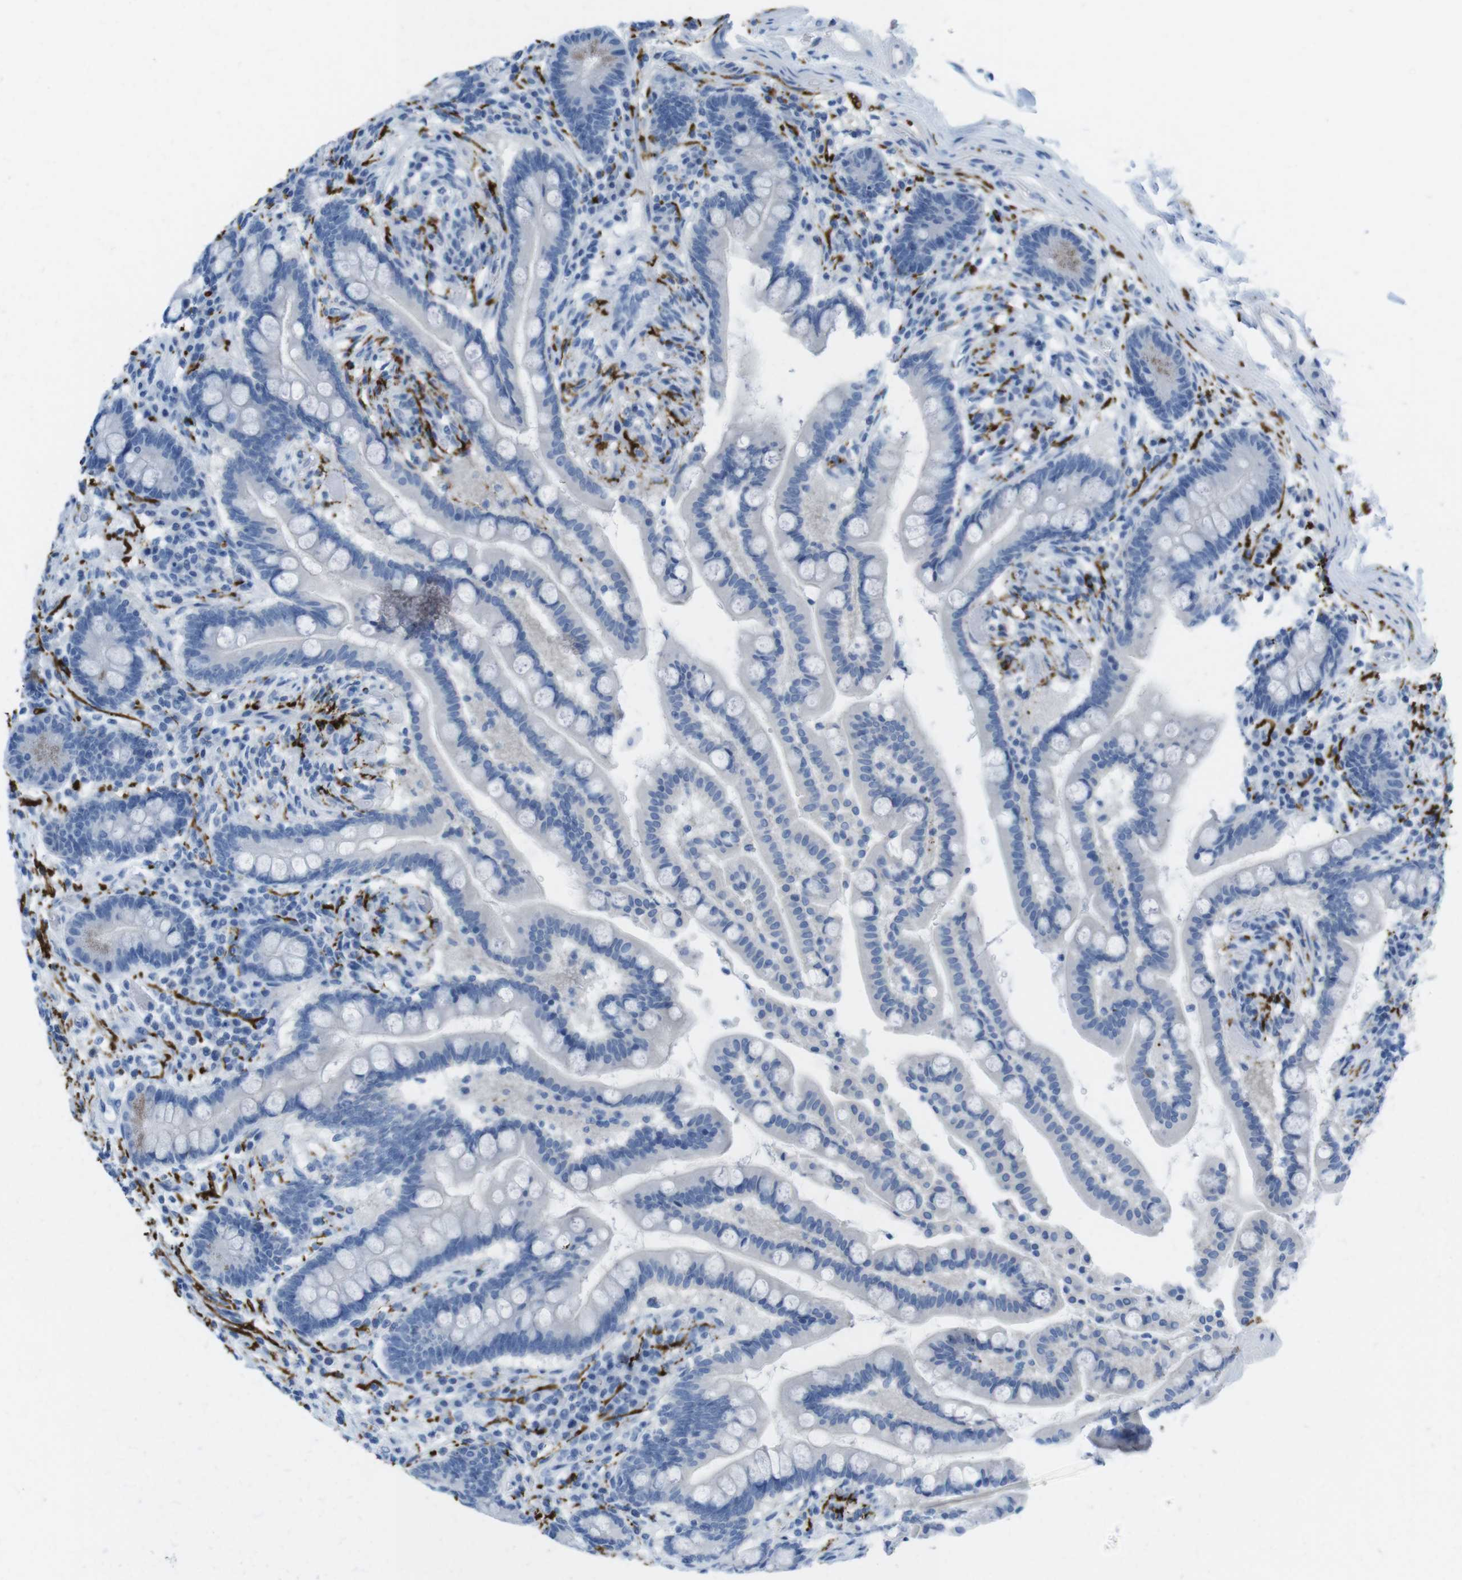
{"staining": {"intensity": "weak", "quantity": "<25%", "location": "cytoplasmic/membranous"}, "tissue": "colon", "cell_type": "Endothelial cells", "image_type": "normal", "snomed": [{"axis": "morphology", "description": "Normal tissue, NOS"}, {"axis": "topography", "description": "Colon"}], "caption": "This is an IHC histopathology image of normal human colon. There is no positivity in endothelial cells.", "gene": "GAP43", "patient": {"sex": "male", "age": 73}}